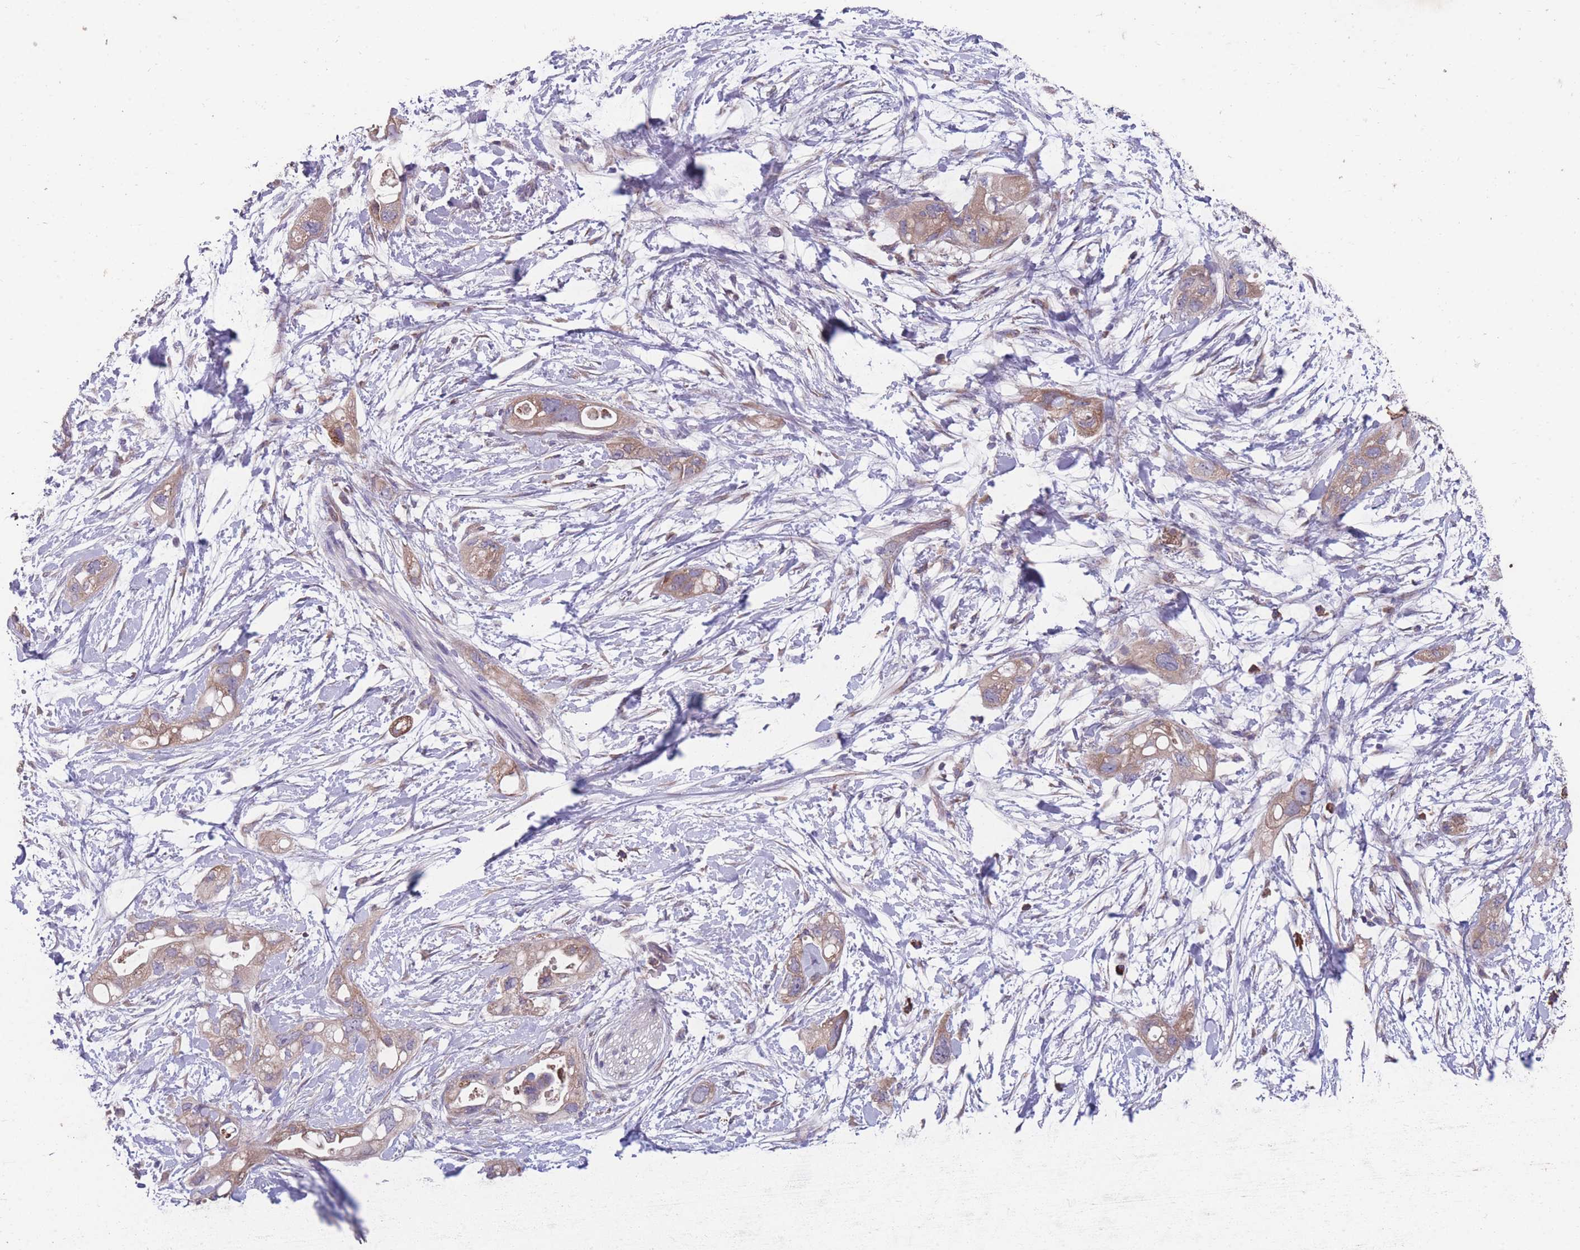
{"staining": {"intensity": "moderate", "quantity": ">75%", "location": "cytoplasmic/membranous"}, "tissue": "pancreatic cancer", "cell_type": "Tumor cells", "image_type": "cancer", "snomed": [{"axis": "morphology", "description": "Adenocarcinoma, NOS"}, {"axis": "topography", "description": "Pancreas"}], "caption": "This is a micrograph of IHC staining of pancreatic cancer (adenocarcinoma), which shows moderate staining in the cytoplasmic/membranous of tumor cells.", "gene": "STIM2", "patient": {"sex": "female", "age": 72}}